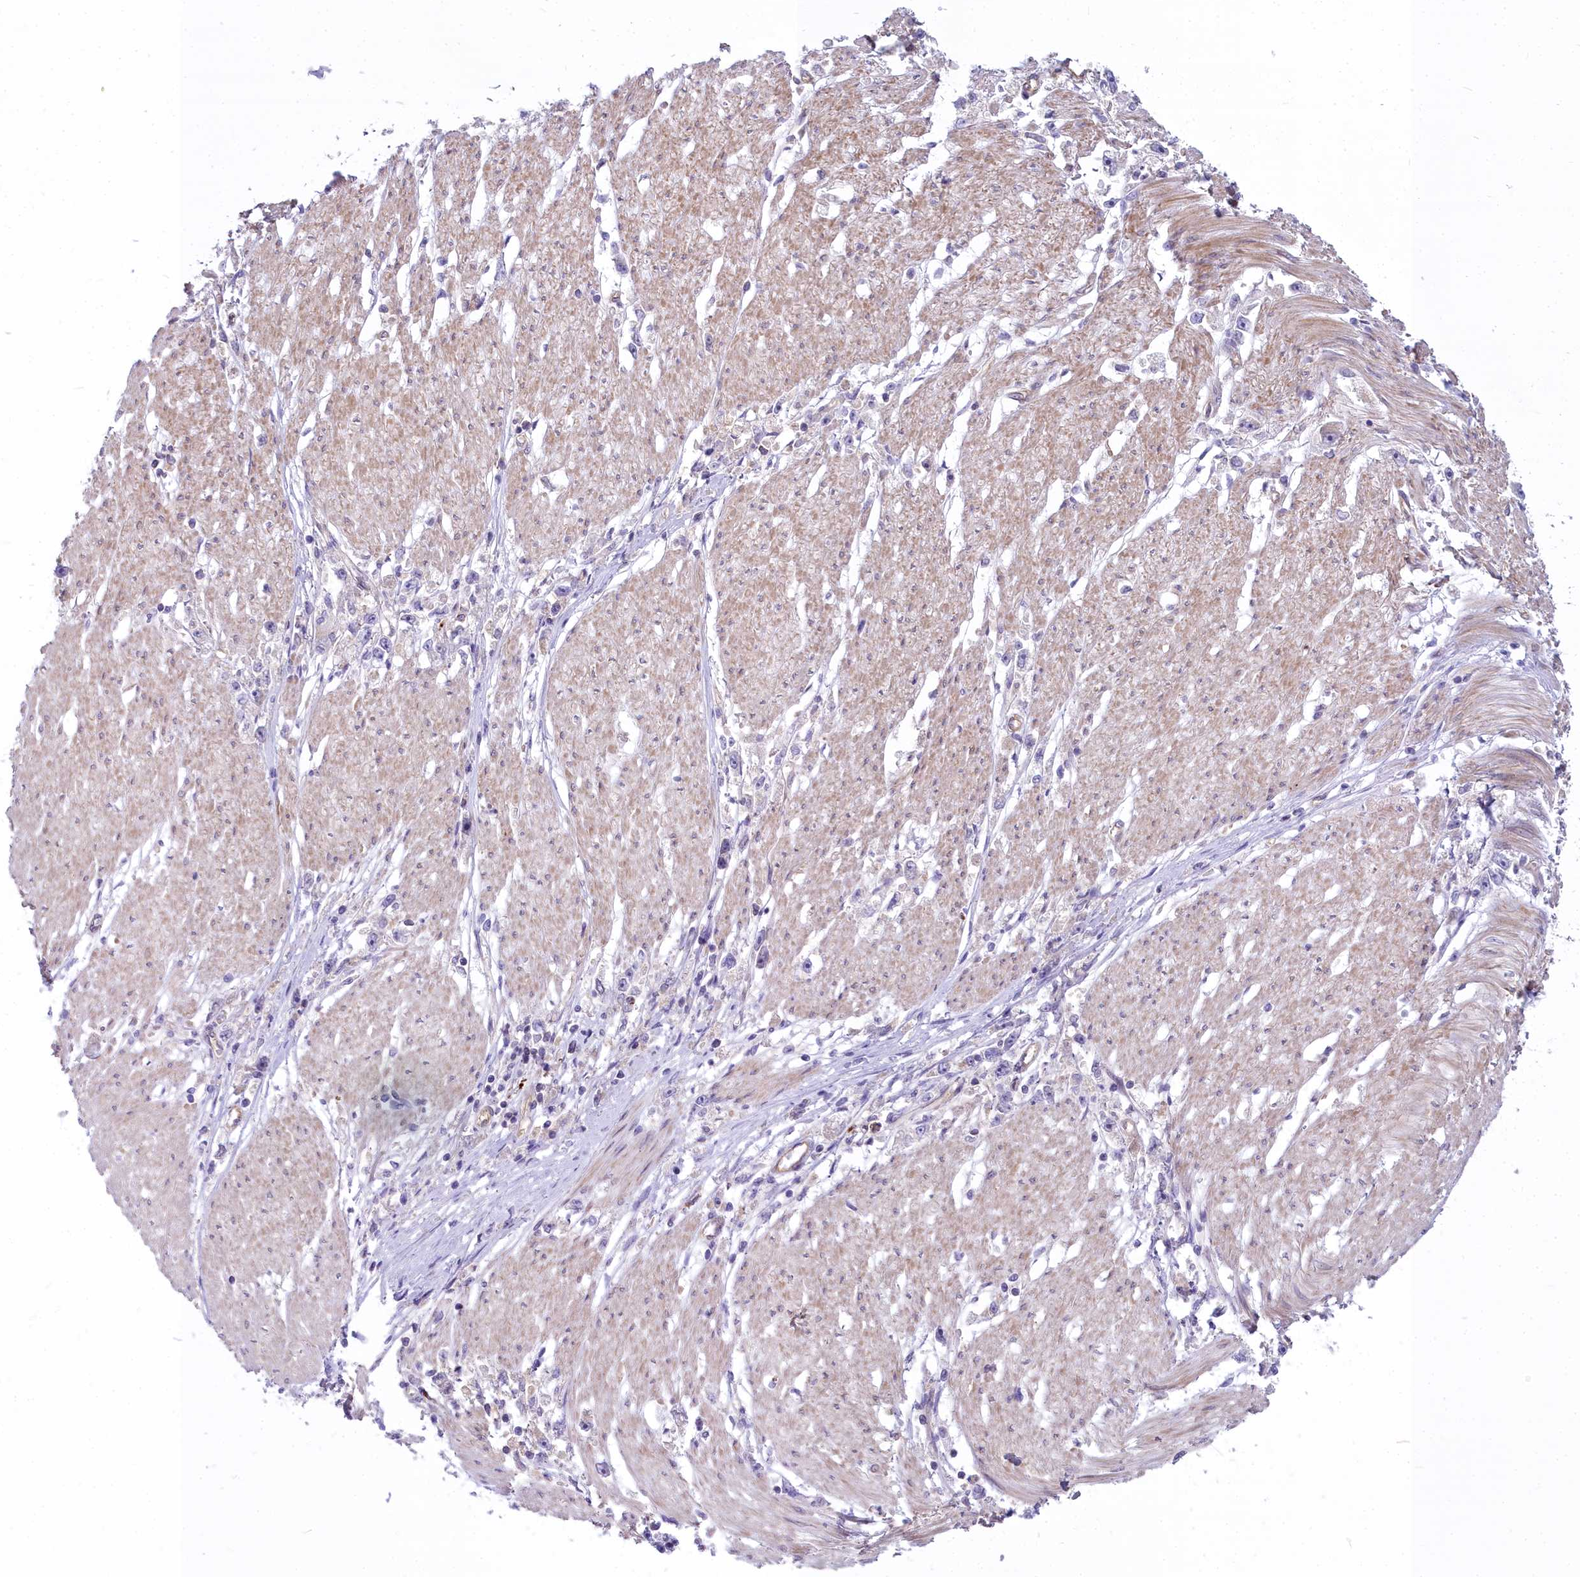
{"staining": {"intensity": "negative", "quantity": "none", "location": "none"}, "tissue": "stomach cancer", "cell_type": "Tumor cells", "image_type": "cancer", "snomed": [{"axis": "morphology", "description": "Adenocarcinoma, NOS"}, {"axis": "topography", "description": "Stomach"}], "caption": "Adenocarcinoma (stomach) was stained to show a protein in brown. There is no significant staining in tumor cells.", "gene": "HLA-DOA", "patient": {"sex": "female", "age": 59}}